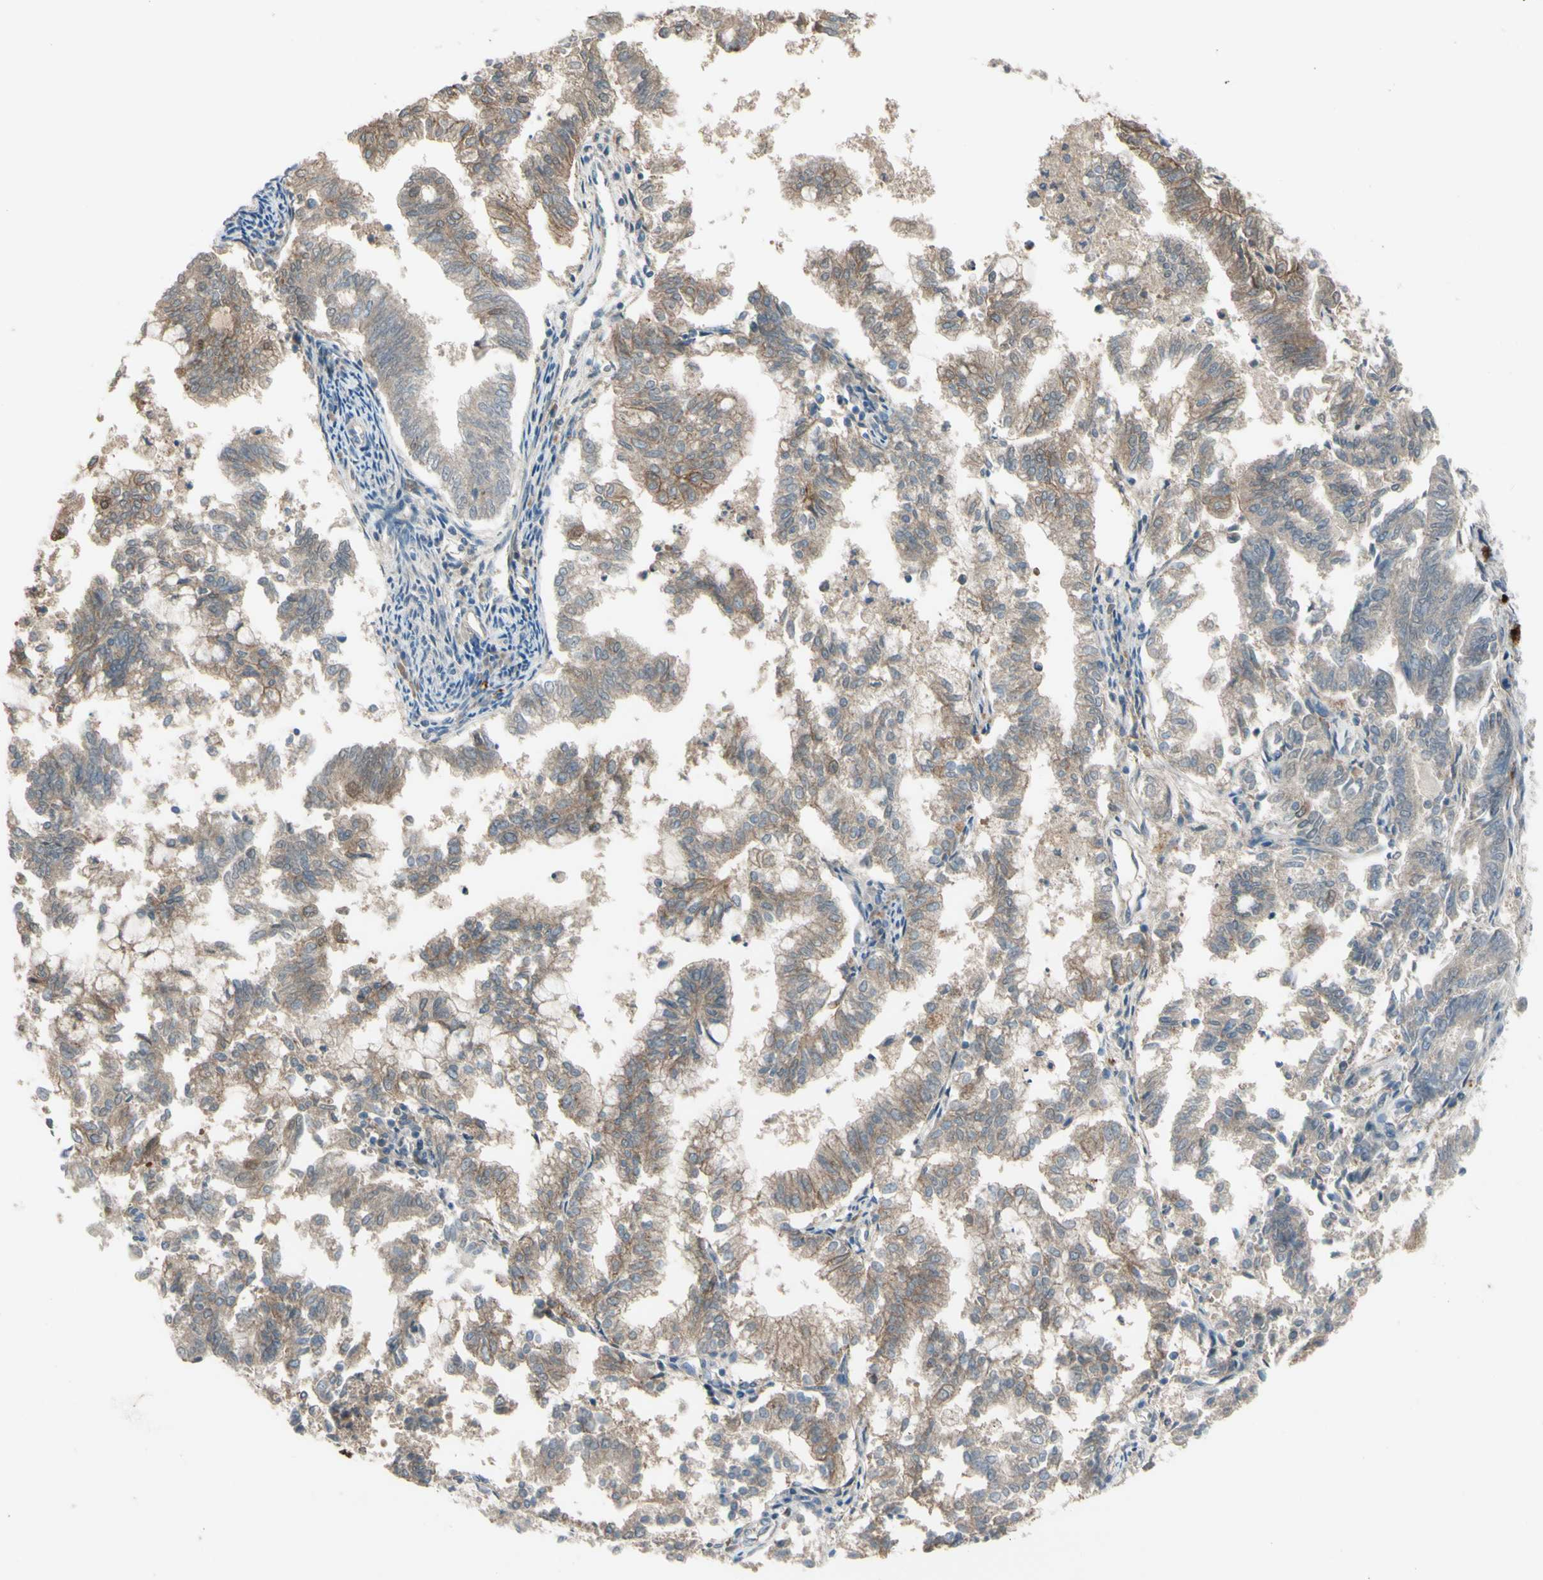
{"staining": {"intensity": "moderate", "quantity": ">75%", "location": "cytoplasmic/membranous"}, "tissue": "endometrial cancer", "cell_type": "Tumor cells", "image_type": "cancer", "snomed": [{"axis": "morphology", "description": "Necrosis, NOS"}, {"axis": "morphology", "description": "Adenocarcinoma, NOS"}, {"axis": "topography", "description": "Endometrium"}], "caption": "High-magnification brightfield microscopy of adenocarcinoma (endometrial) stained with DAB (brown) and counterstained with hematoxylin (blue). tumor cells exhibit moderate cytoplasmic/membranous staining is appreciated in approximately>75% of cells.", "gene": "AFP", "patient": {"sex": "female", "age": 79}}